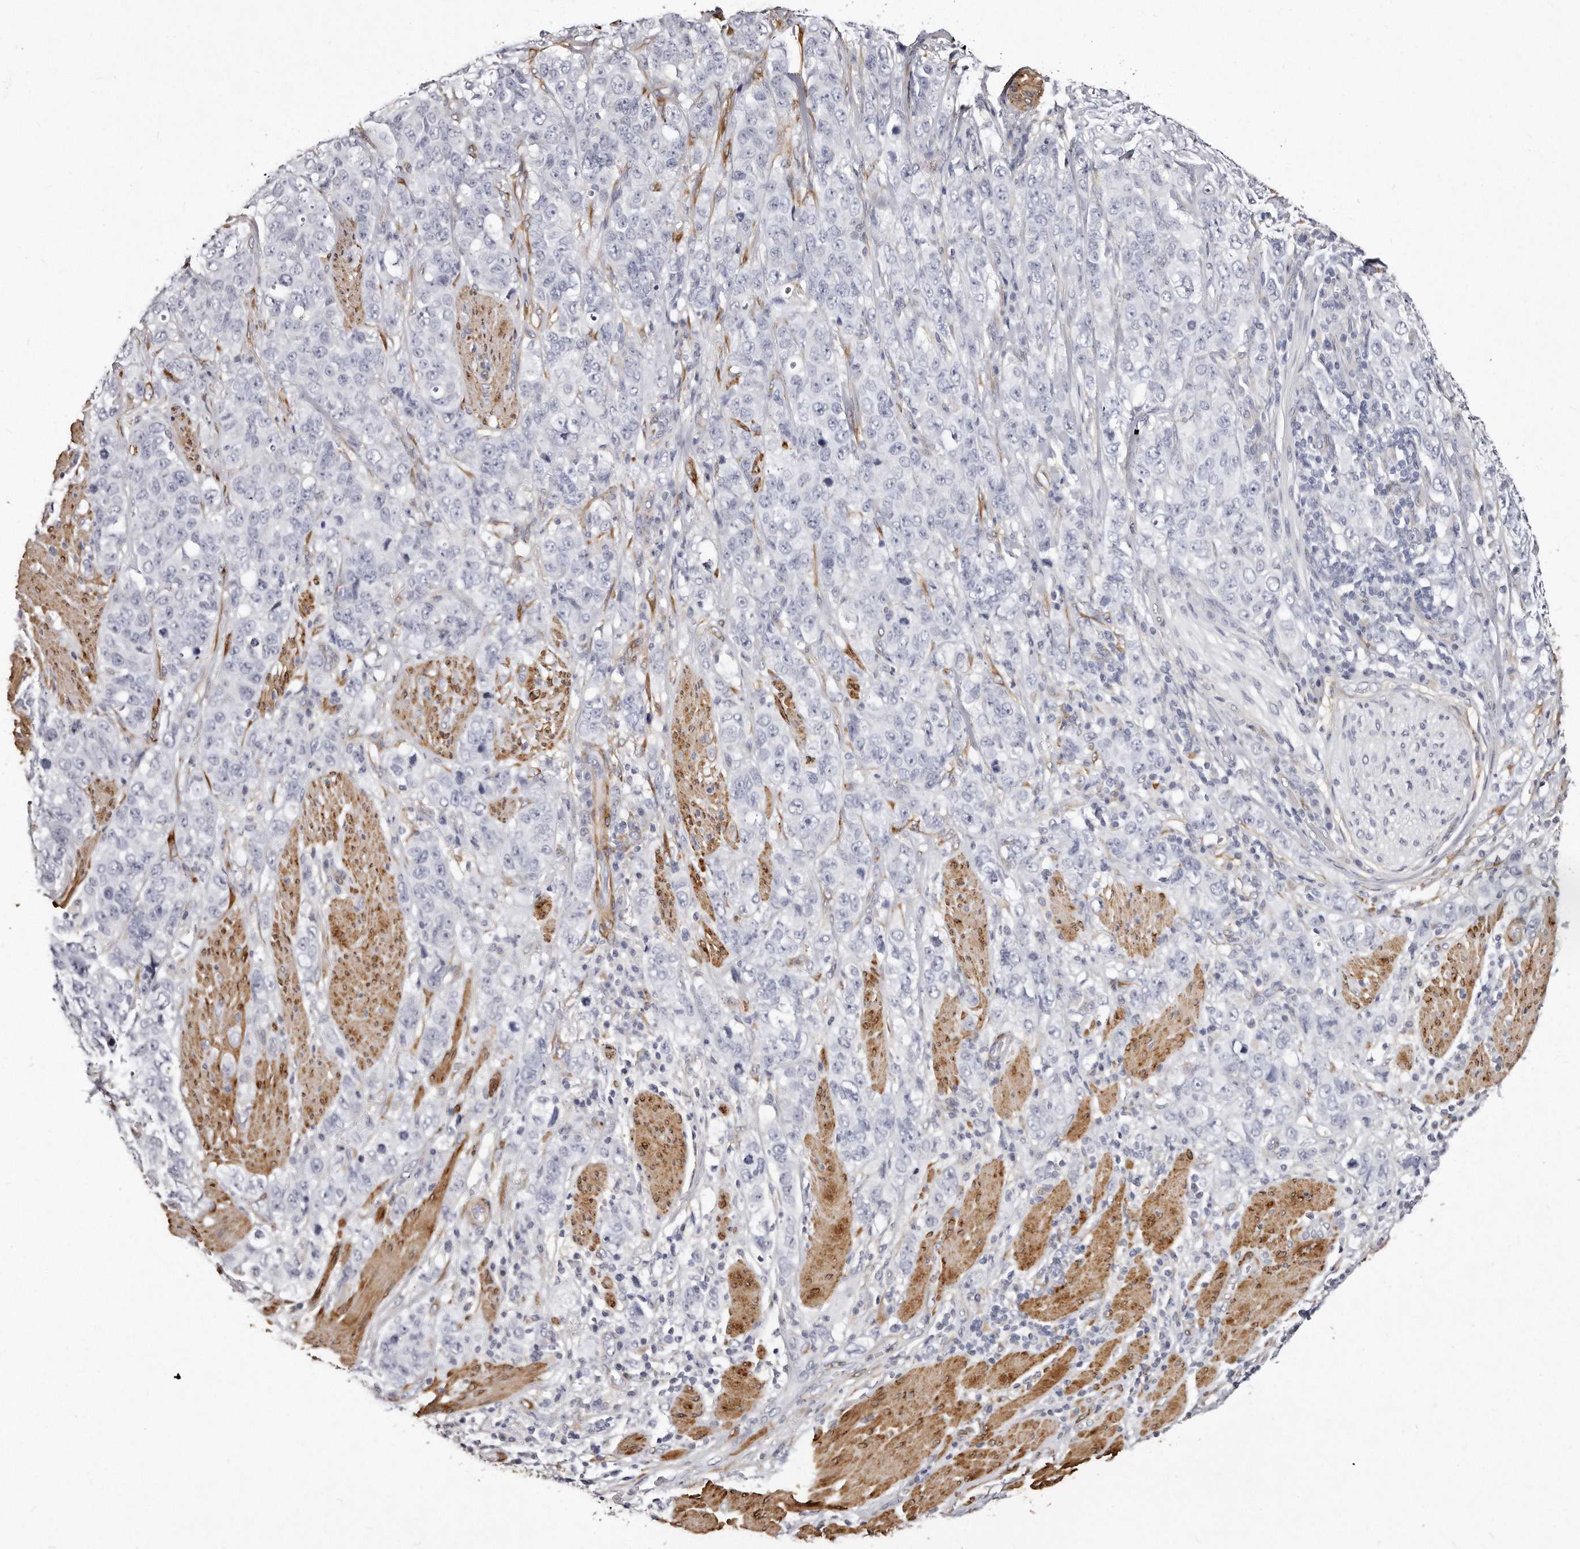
{"staining": {"intensity": "negative", "quantity": "none", "location": "none"}, "tissue": "stomach cancer", "cell_type": "Tumor cells", "image_type": "cancer", "snomed": [{"axis": "morphology", "description": "Adenocarcinoma, NOS"}, {"axis": "topography", "description": "Stomach"}], "caption": "IHC photomicrograph of human adenocarcinoma (stomach) stained for a protein (brown), which reveals no expression in tumor cells.", "gene": "LMOD1", "patient": {"sex": "male", "age": 48}}